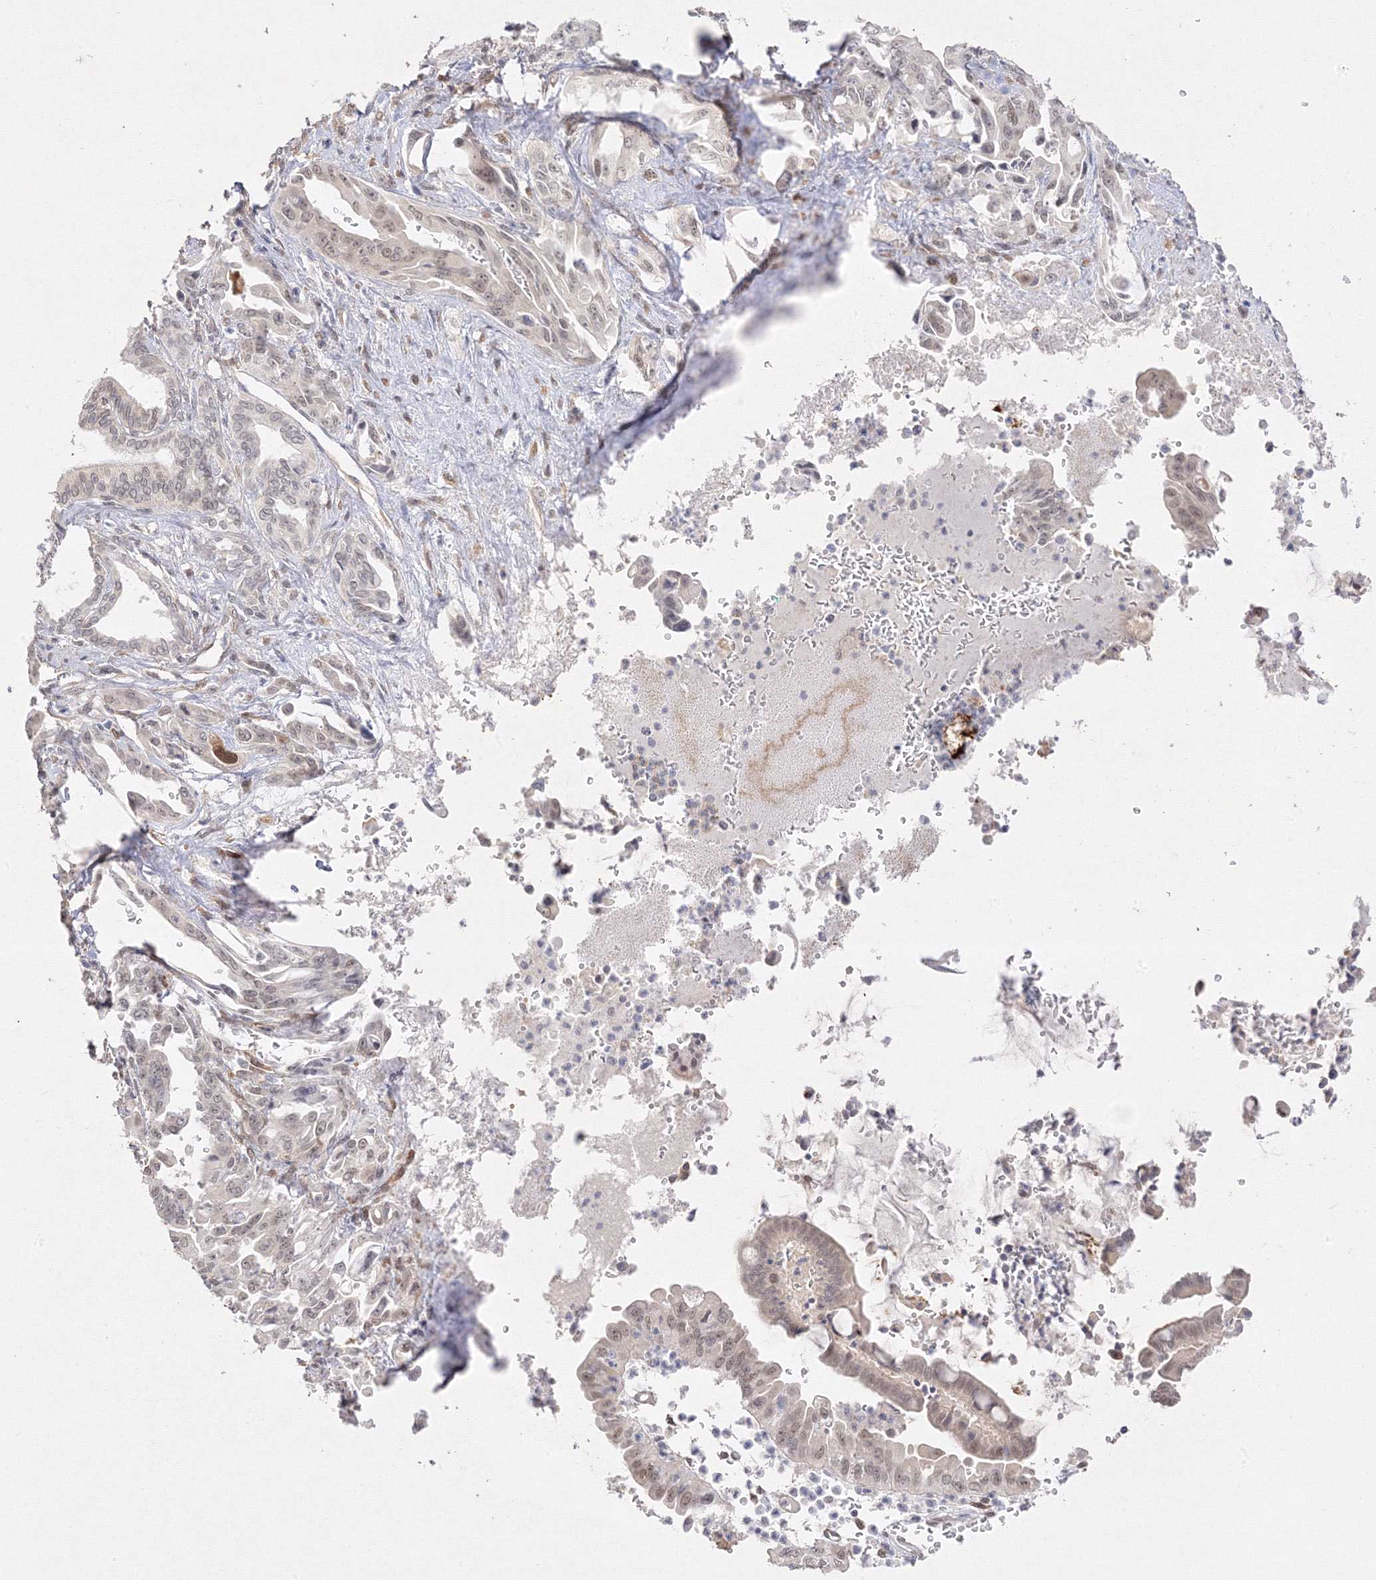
{"staining": {"intensity": "weak", "quantity": "25%-75%", "location": "nuclear"}, "tissue": "pancreatic cancer", "cell_type": "Tumor cells", "image_type": "cancer", "snomed": [{"axis": "morphology", "description": "Adenocarcinoma, NOS"}, {"axis": "topography", "description": "Pancreas"}], "caption": "Adenocarcinoma (pancreatic) tissue displays weak nuclear positivity in approximately 25%-75% of tumor cells", "gene": "C2CD2", "patient": {"sex": "male", "age": 70}}